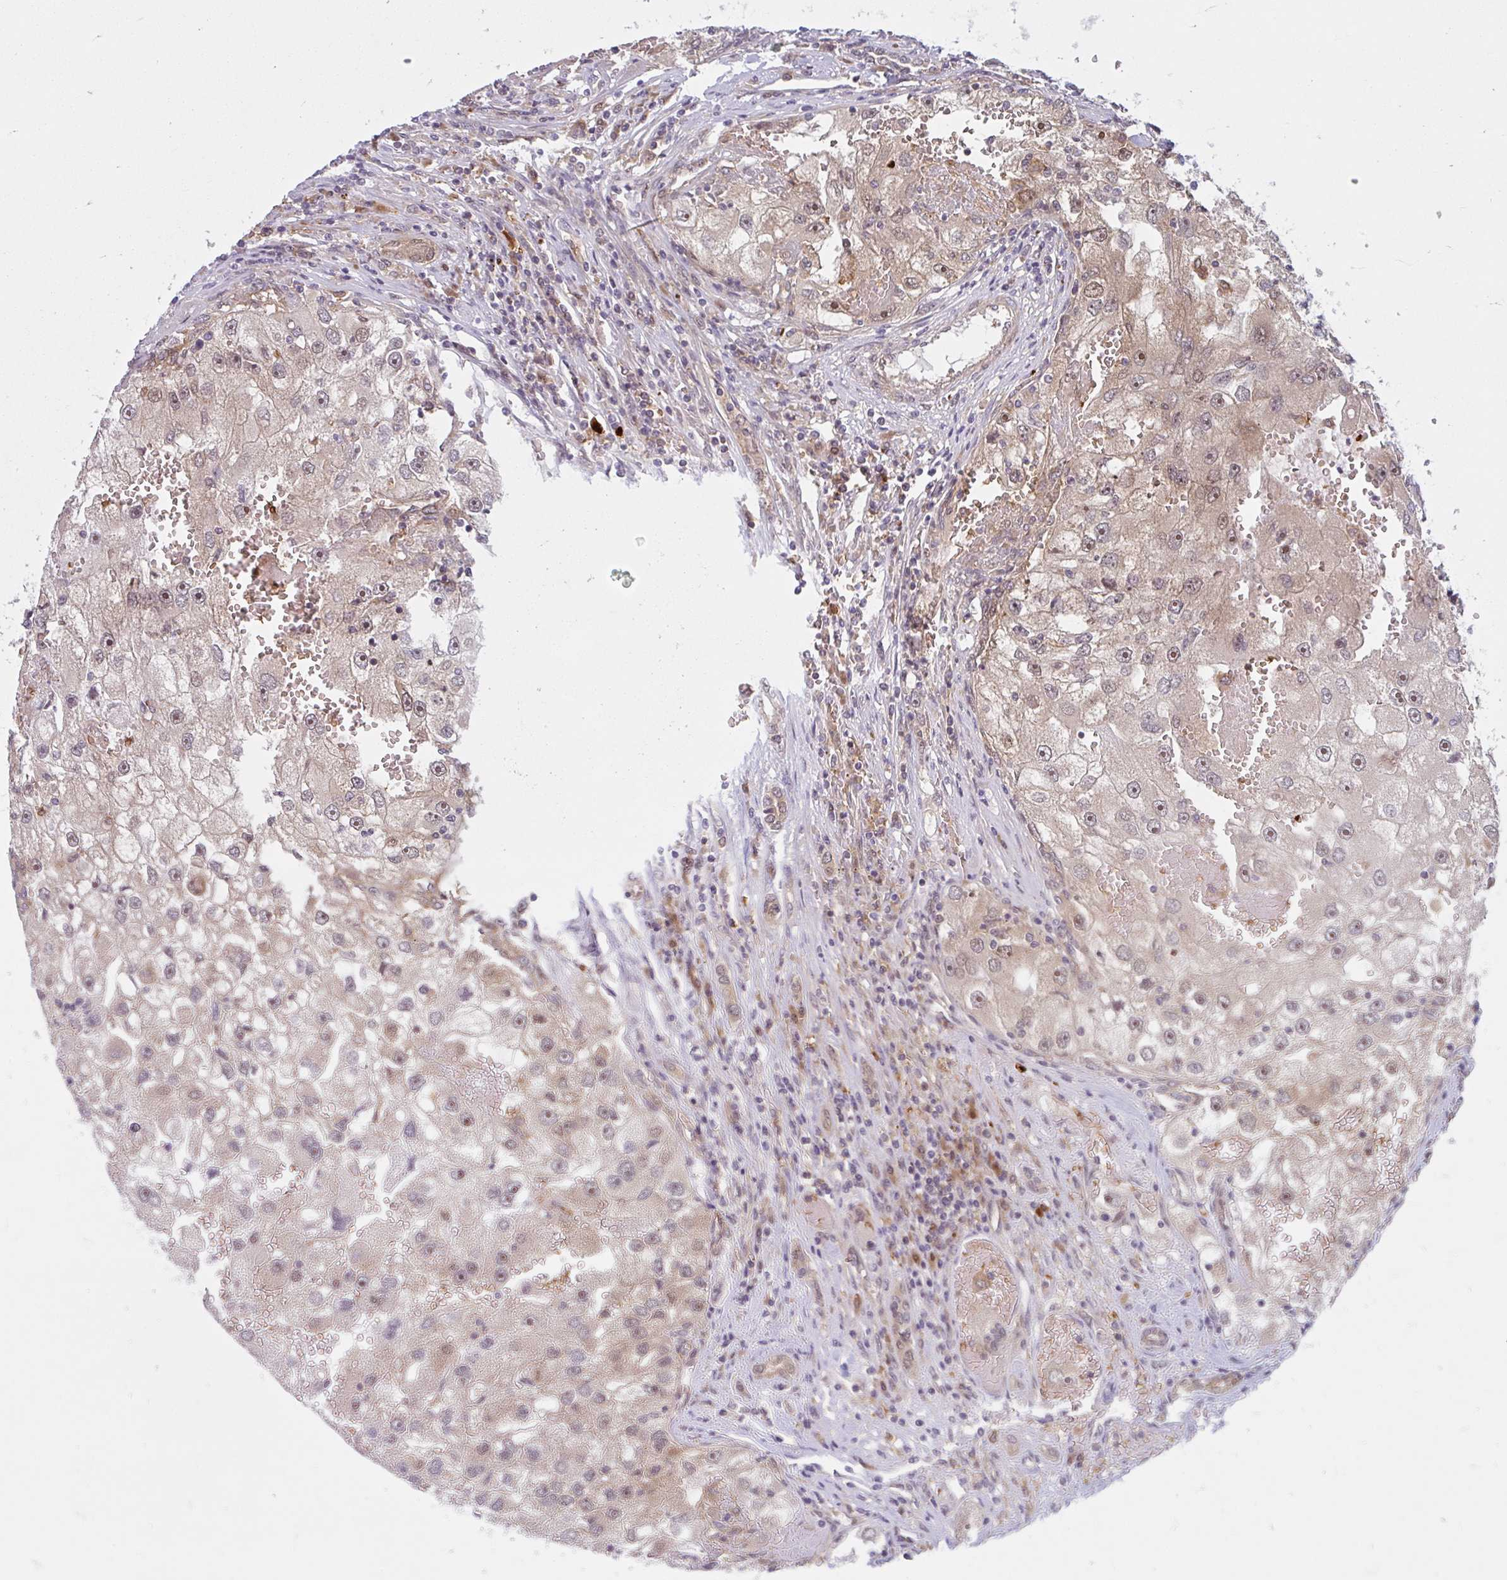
{"staining": {"intensity": "weak", "quantity": "25%-75%", "location": "cytoplasmic/membranous,nuclear"}, "tissue": "renal cancer", "cell_type": "Tumor cells", "image_type": "cancer", "snomed": [{"axis": "morphology", "description": "Adenocarcinoma, NOS"}, {"axis": "topography", "description": "Kidney"}], "caption": "Renal cancer (adenocarcinoma) stained for a protein (brown) reveals weak cytoplasmic/membranous and nuclear positive staining in approximately 25%-75% of tumor cells.", "gene": "HMBS", "patient": {"sex": "male", "age": 63}}